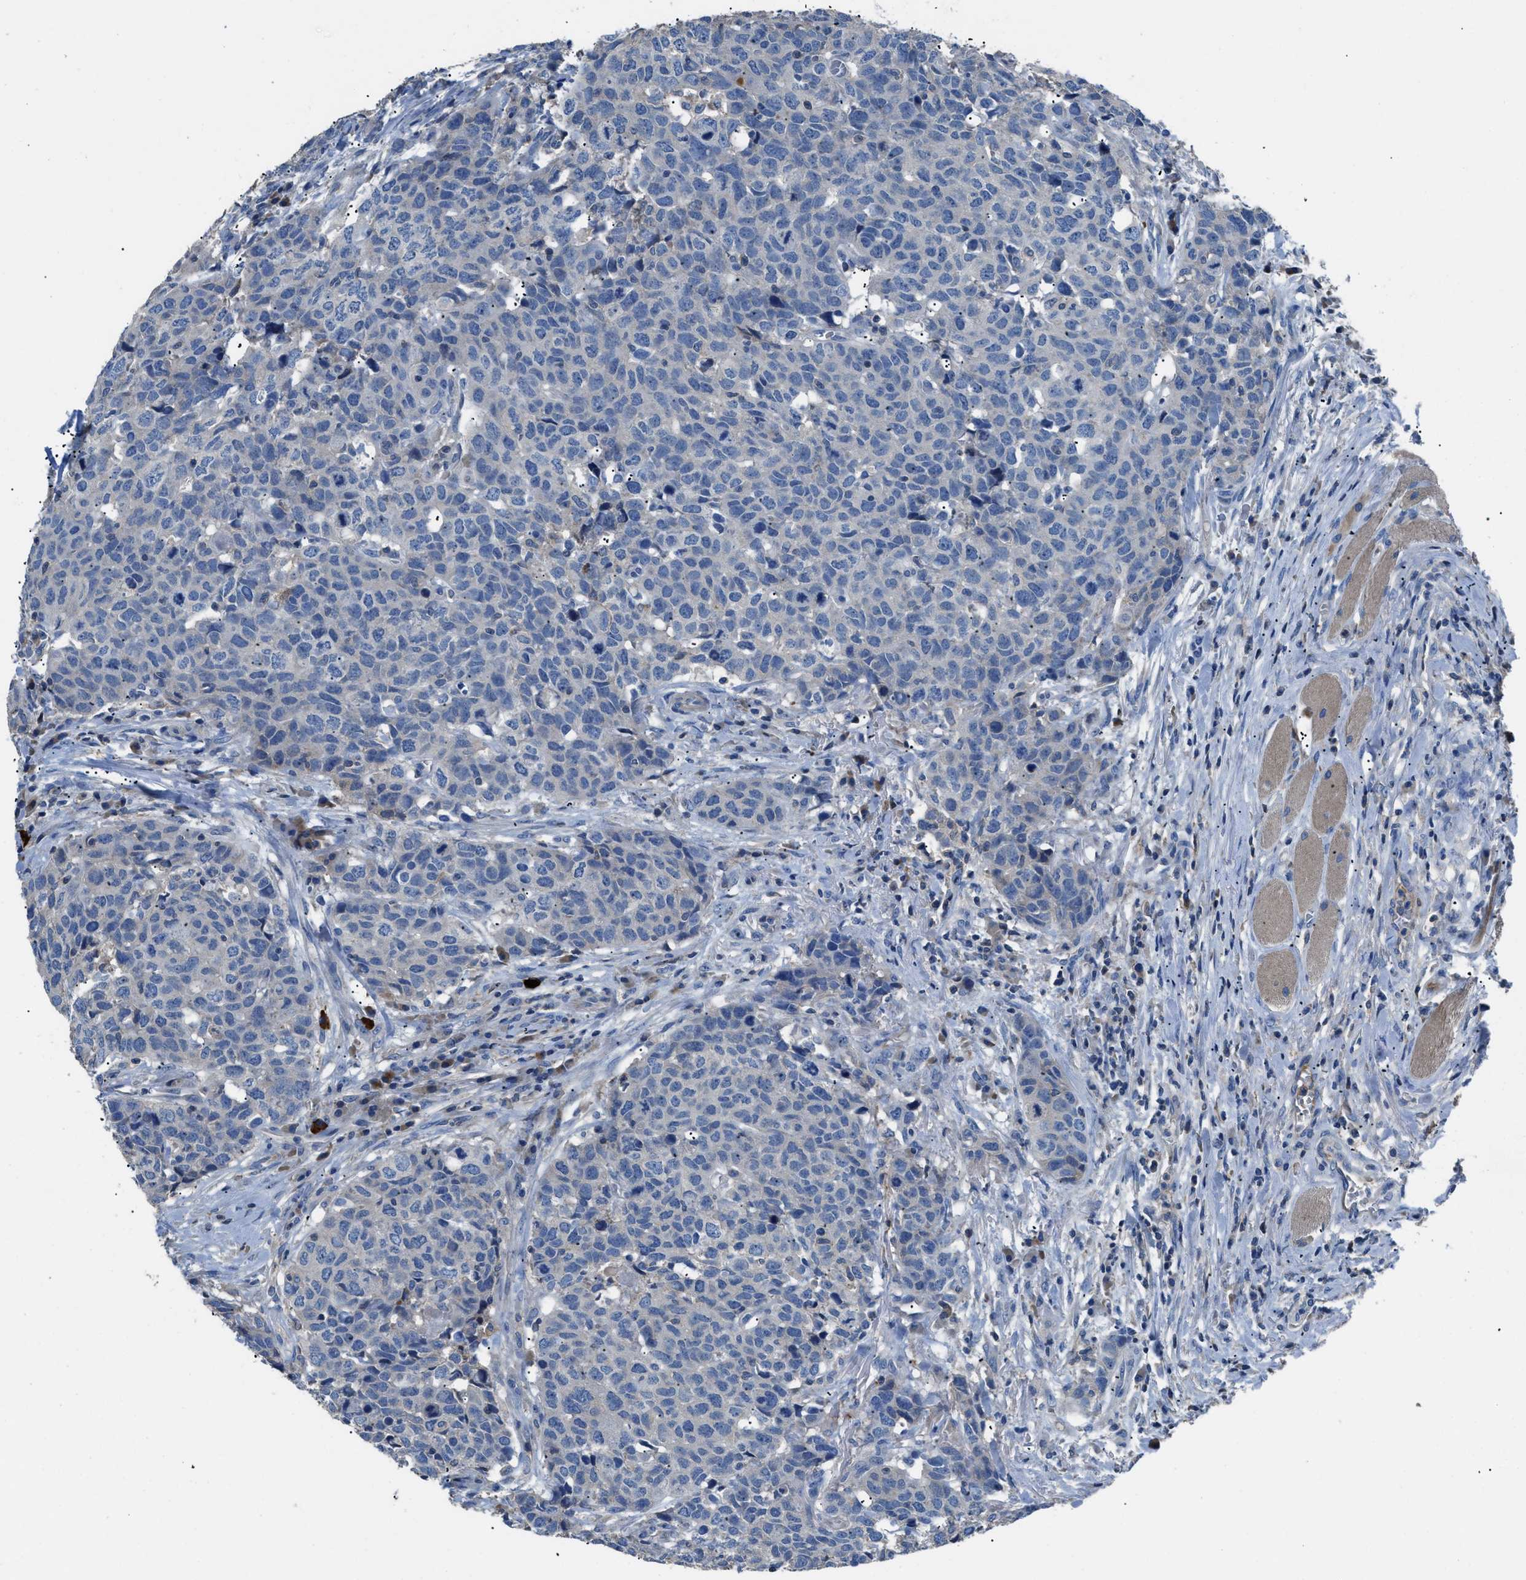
{"staining": {"intensity": "negative", "quantity": "none", "location": "none"}, "tissue": "head and neck cancer", "cell_type": "Tumor cells", "image_type": "cancer", "snomed": [{"axis": "morphology", "description": "Squamous cell carcinoma, NOS"}, {"axis": "topography", "description": "Head-Neck"}], "caption": "IHC of human head and neck cancer (squamous cell carcinoma) exhibits no staining in tumor cells. (Stains: DAB (3,3'-diaminobenzidine) IHC with hematoxylin counter stain, Microscopy: brightfield microscopy at high magnification).", "gene": "SGCZ", "patient": {"sex": "male", "age": 66}}